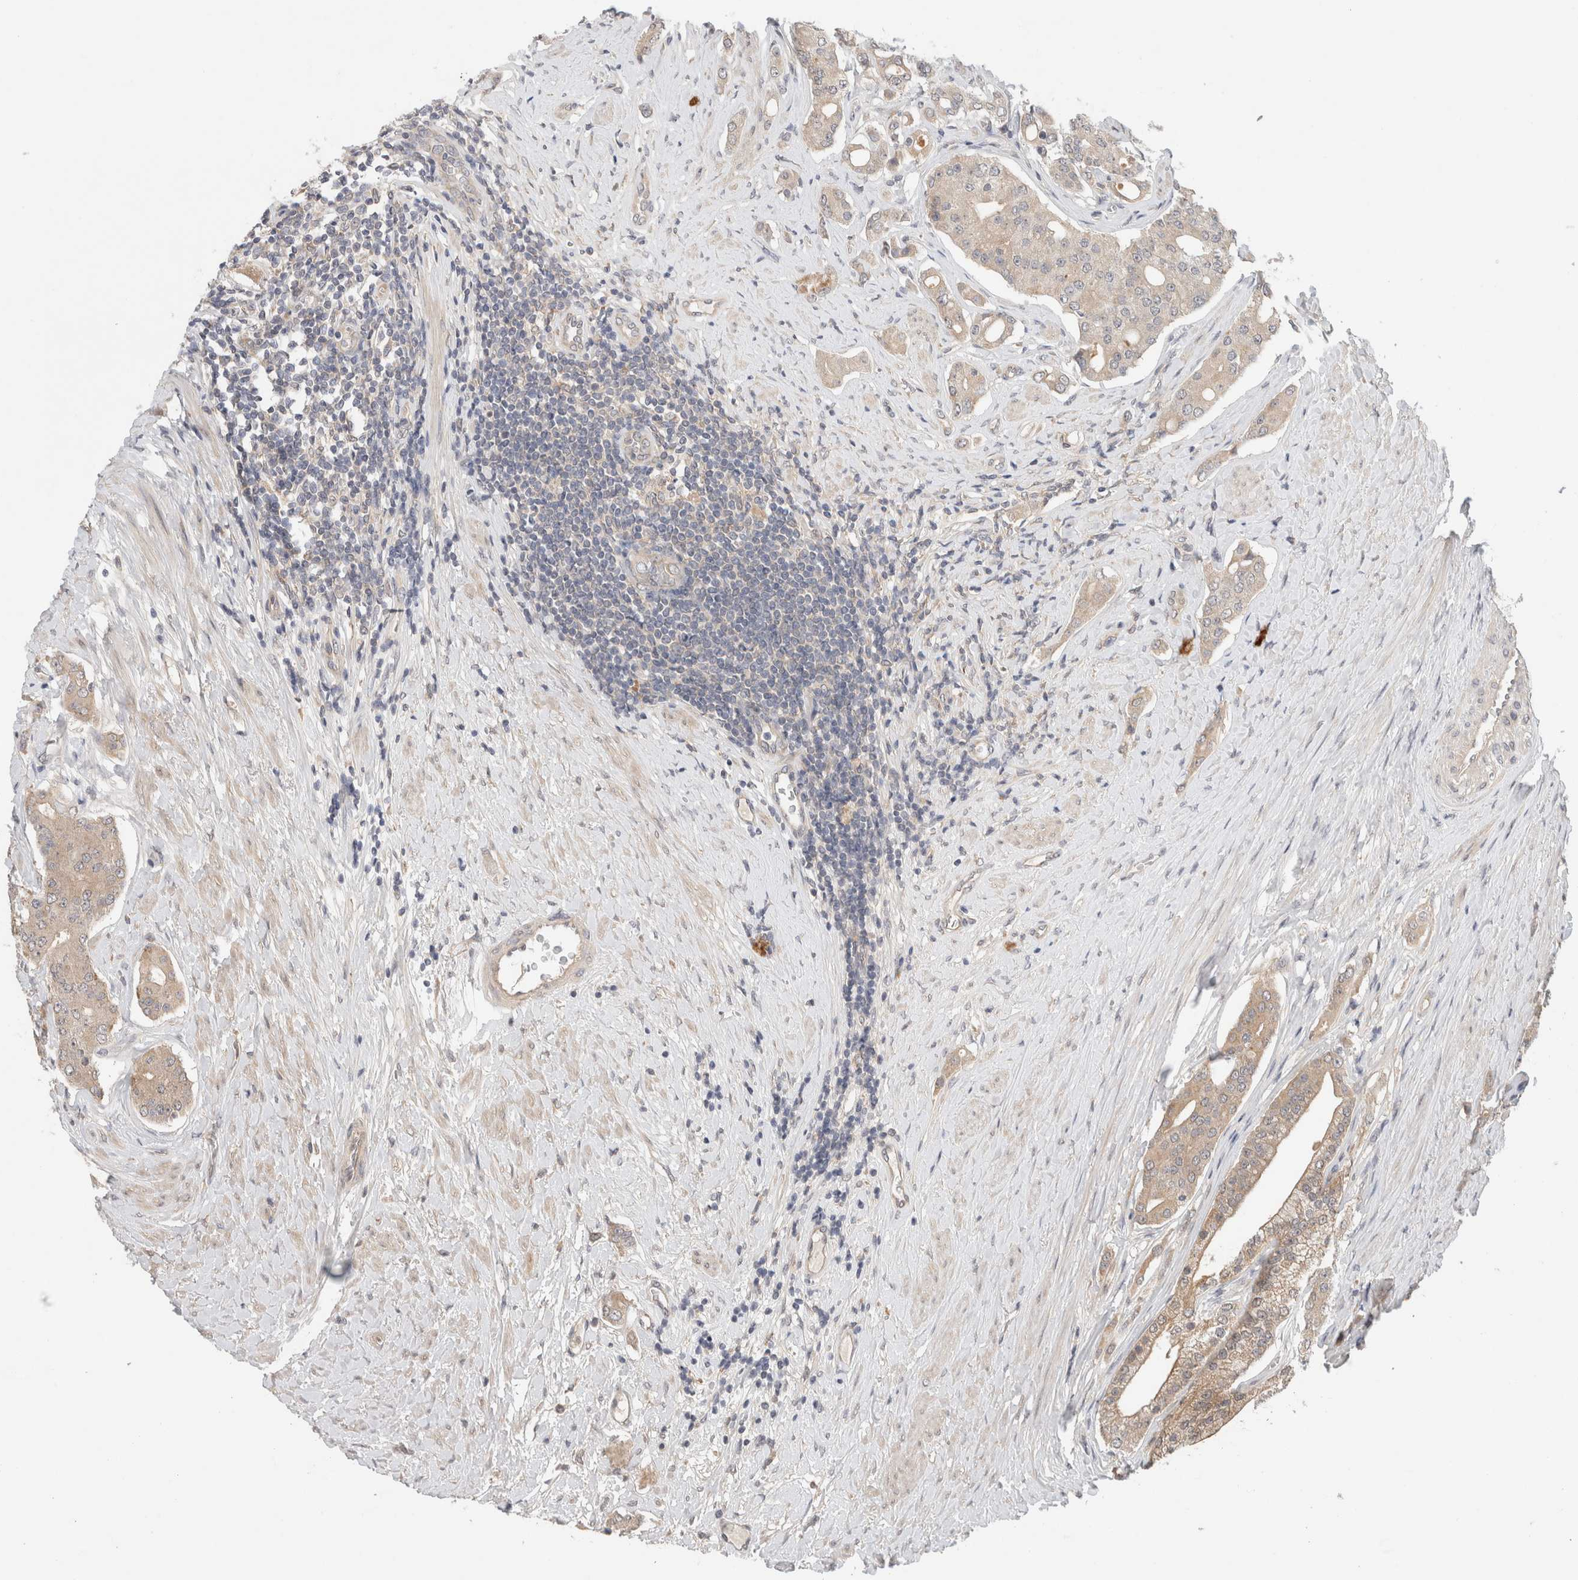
{"staining": {"intensity": "weak", "quantity": "25%-75%", "location": "cytoplasmic/membranous"}, "tissue": "prostate cancer", "cell_type": "Tumor cells", "image_type": "cancer", "snomed": [{"axis": "morphology", "description": "Adenocarcinoma, High grade"}, {"axis": "topography", "description": "Prostate"}], "caption": "Immunohistochemical staining of prostate cancer (adenocarcinoma (high-grade)) reveals low levels of weak cytoplasmic/membranous staining in approximately 25%-75% of tumor cells. (brown staining indicates protein expression, while blue staining denotes nuclei).", "gene": "SGK1", "patient": {"sex": "male", "age": 71}}